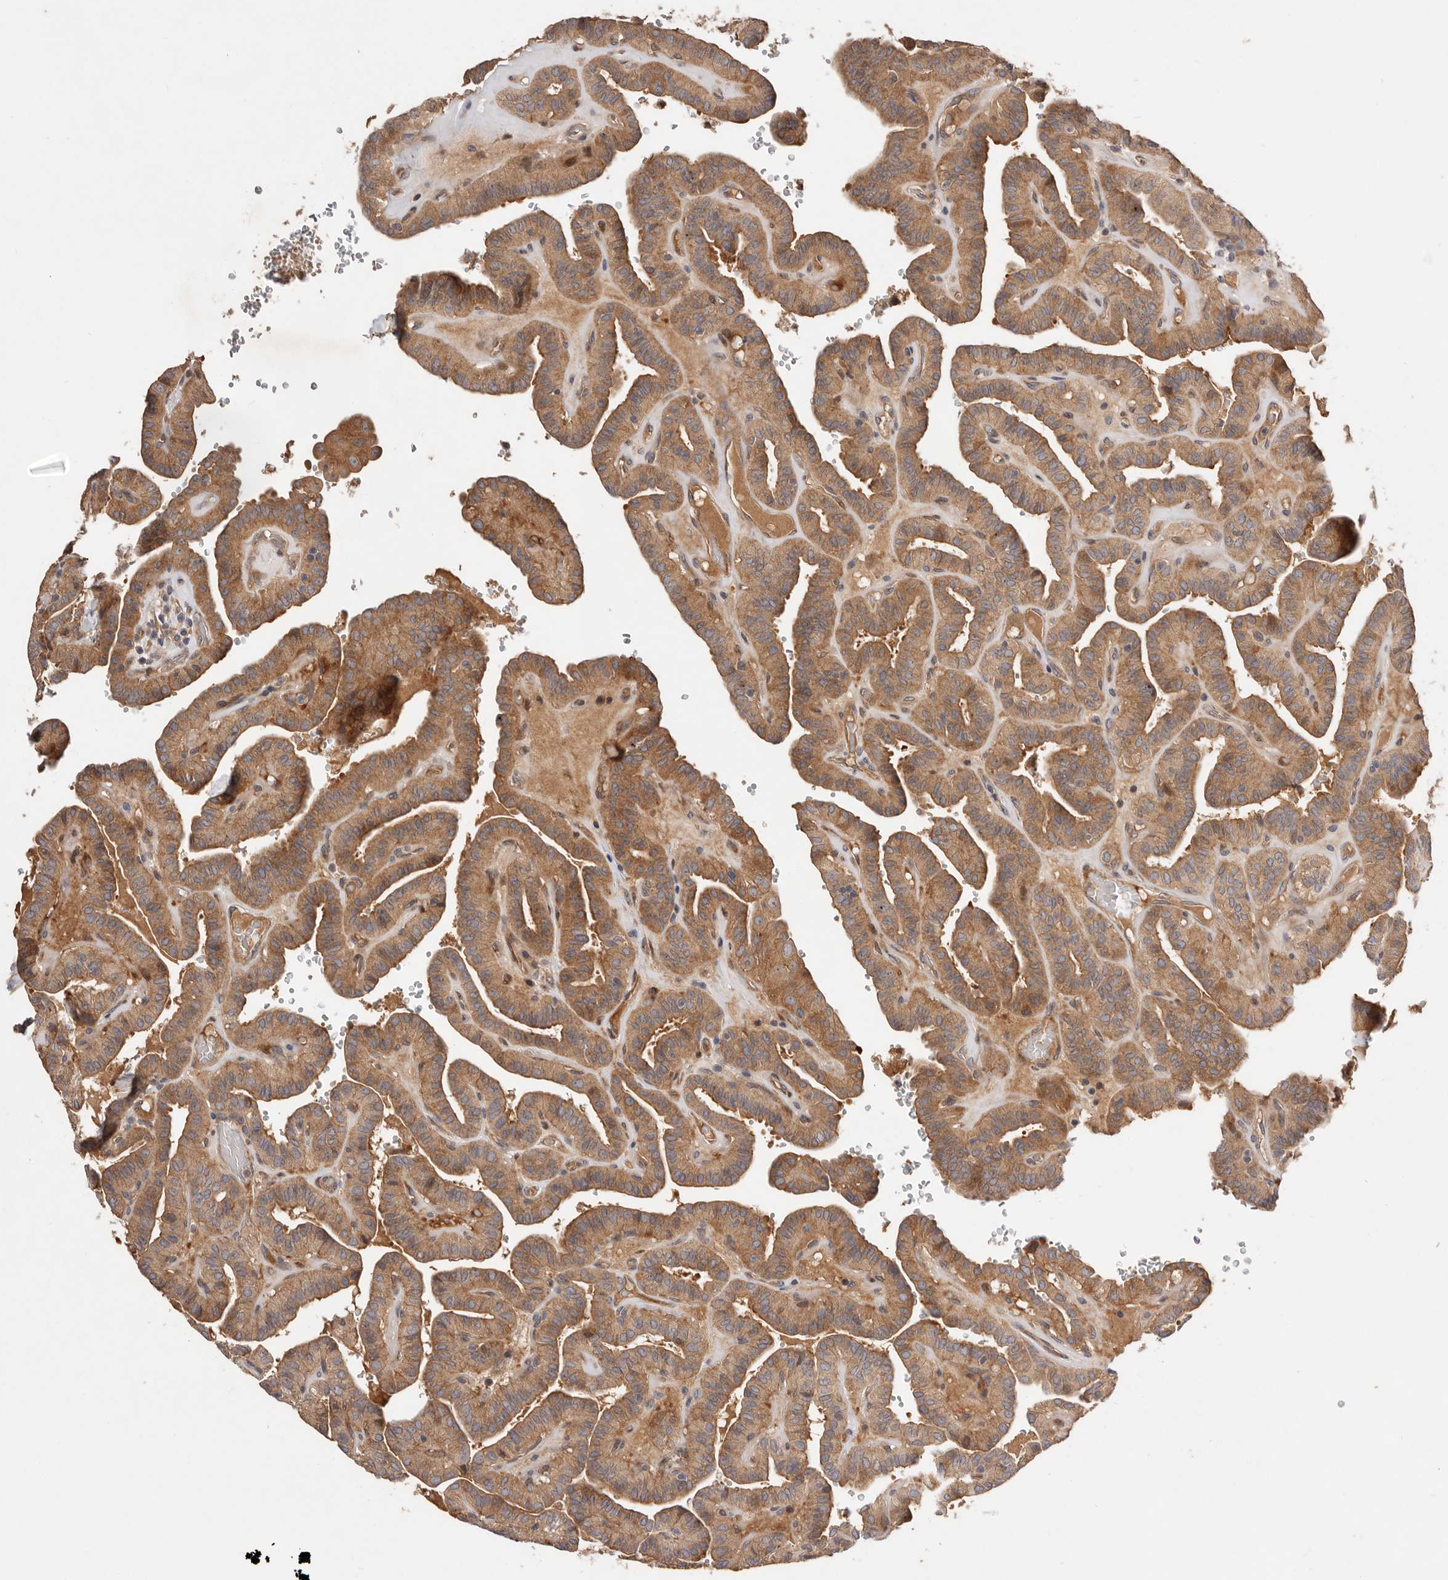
{"staining": {"intensity": "moderate", "quantity": ">75%", "location": "cytoplasmic/membranous"}, "tissue": "thyroid cancer", "cell_type": "Tumor cells", "image_type": "cancer", "snomed": [{"axis": "morphology", "description": "Papillary adenocarcinoma, NOS"}, {"axis": "topography", "description": "Thyroid gland"}], "caption": "Immunohistochemistry photomicrograph of neoplastic tissue: human thyroid cancer (papillary adenocarcinoma) stained using immunohistochemistry exhibits medium levels of moderate protein expression localized specifically in the cytoplasmic/membranous of tumor cells, appearing as a cytoplasmic/membranous brown color.", "gene": "DOP1A", "patient": {"sex": "male", "age": 77}}